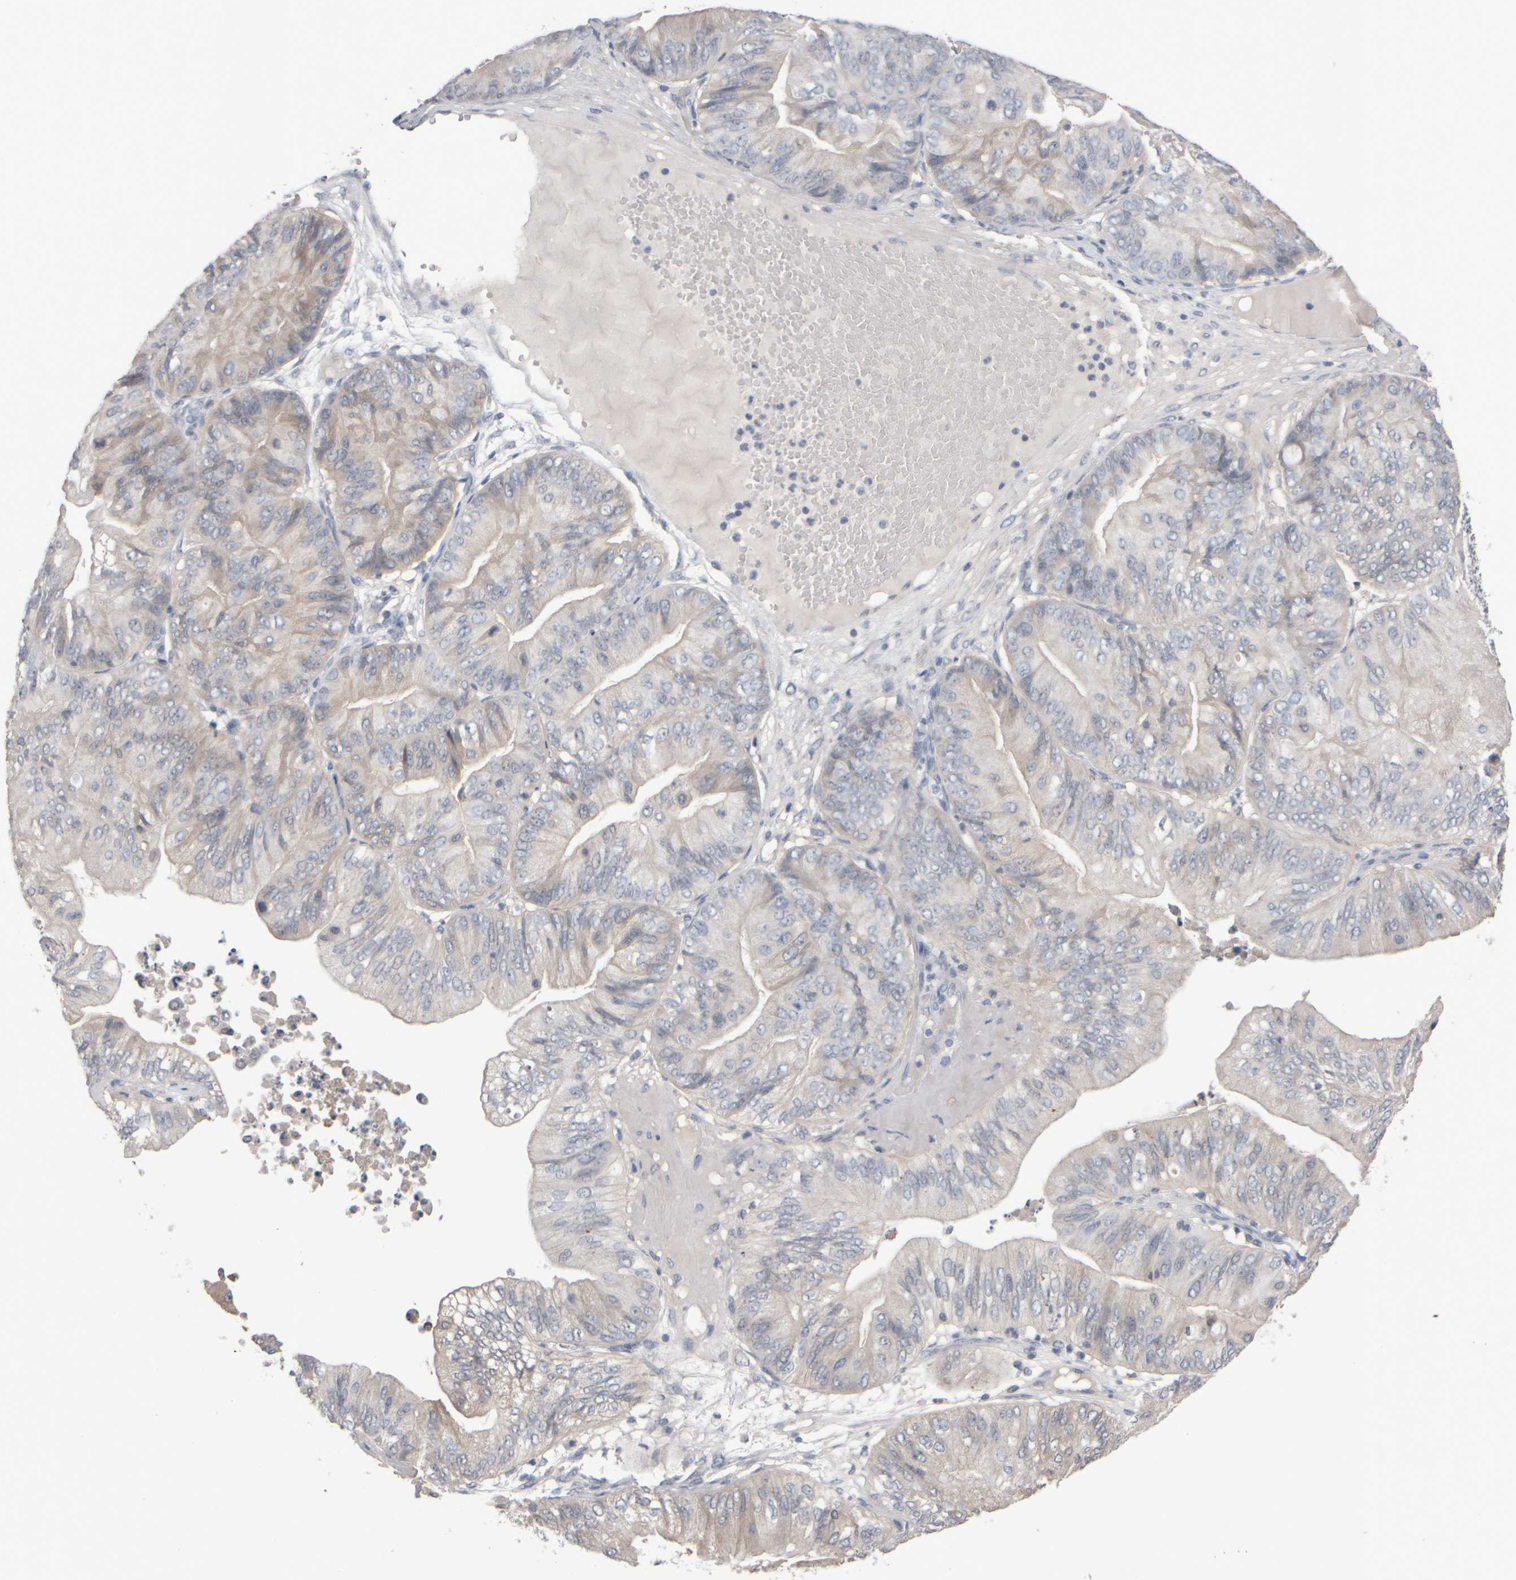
{"staining": {"intensity": "weak", "quantity": "25%-75%", "location": "cytoplasmic/membranous"}, "tissue": "ovarian cancer", "cell_type": "Tumor cells", "image_type": "cancer", "snomed": [{"axis": "morphology", "description": "Cystadenocarcinoma, mucinous, NOS"}, {"axis": "topography", "description": "Ovary"}], "caption": "Protein expression analysis of human ovarian cancer (mucinous cystadenocarcinoma) reveals weak cytoplasmic/membranous expression in about 25%-75% of tumor cells.", "gene": "EPHX2", "patient": {"sex": "female", "age": 61}}